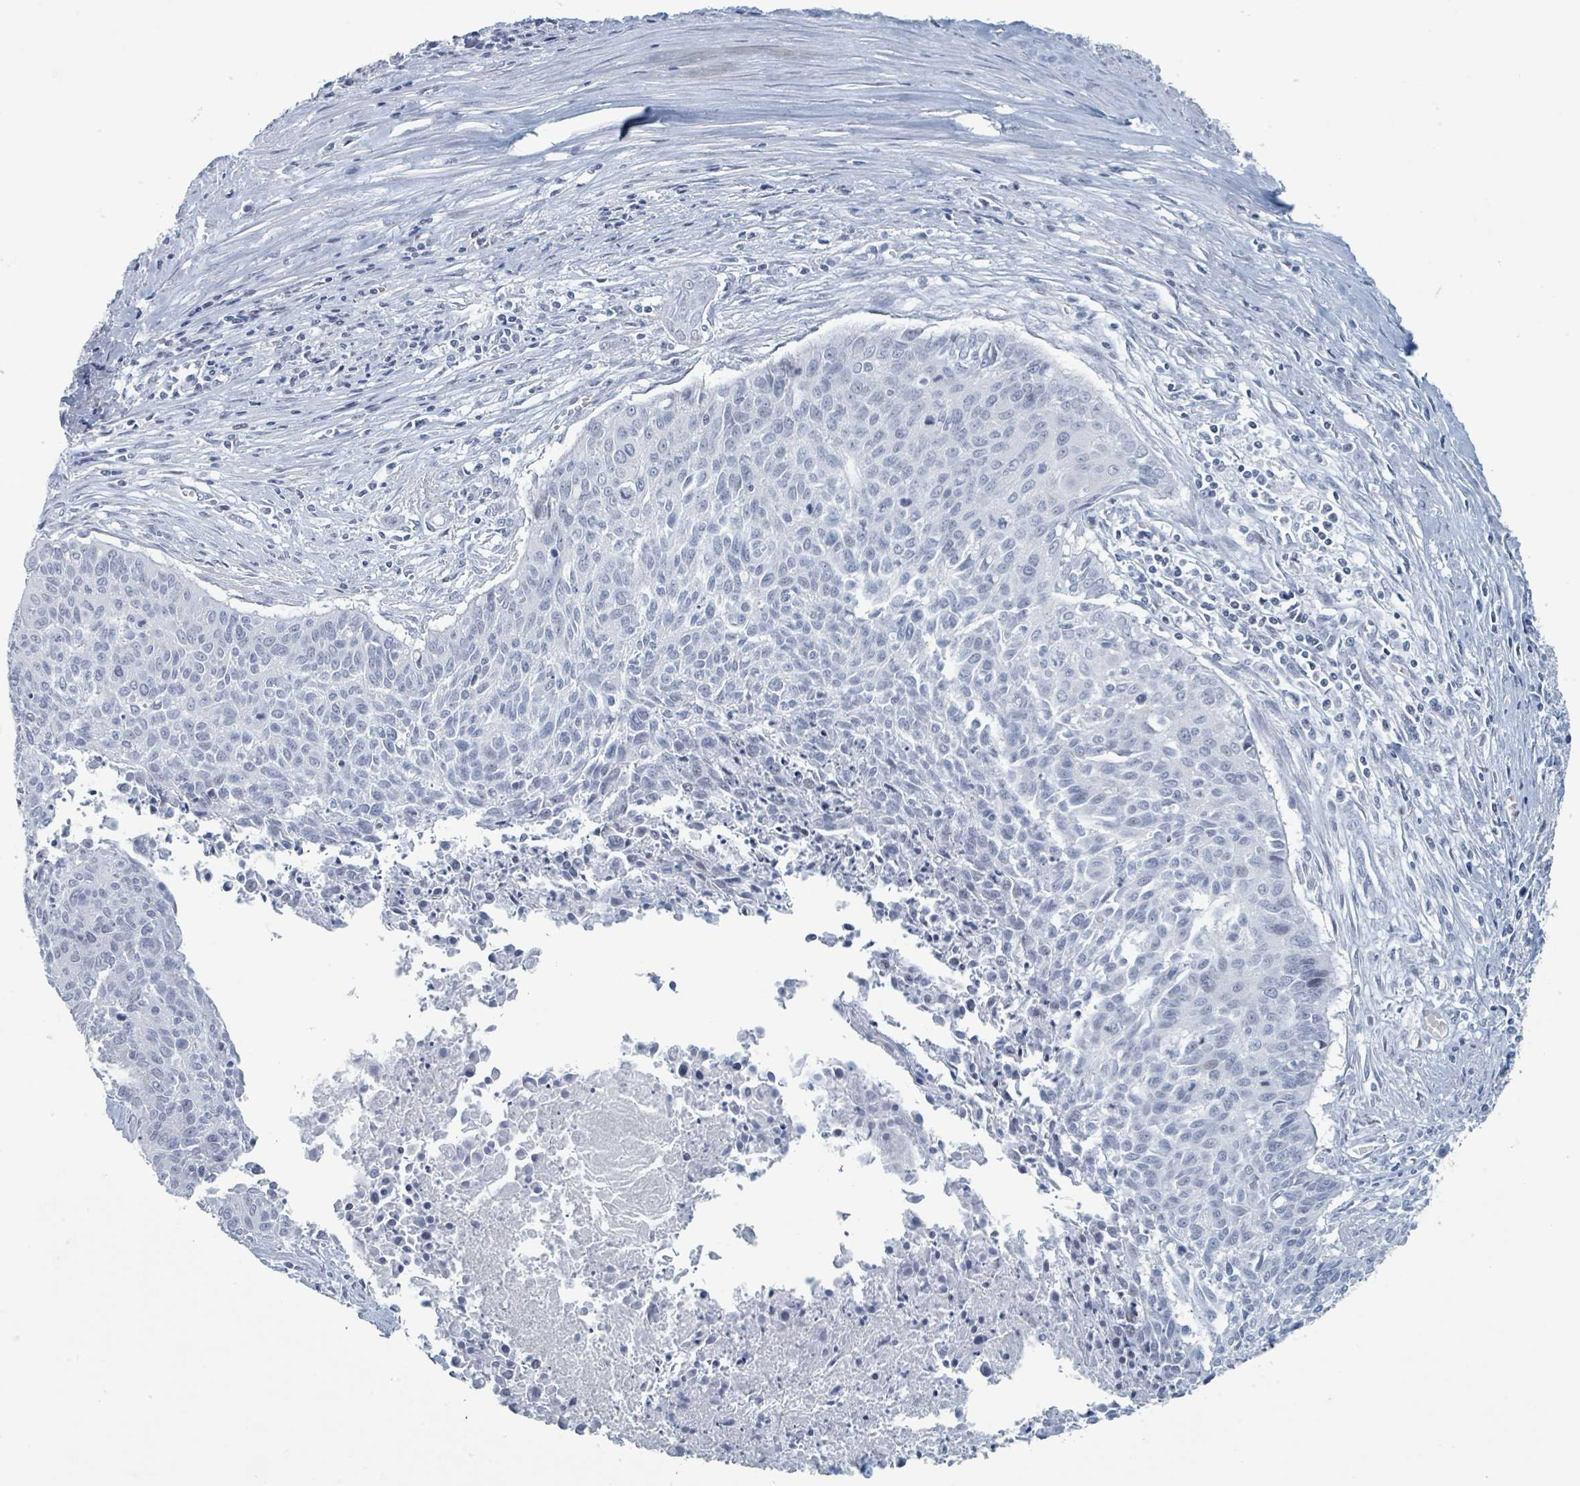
{"staining": {"intensity": "negative", "quantity": "none", "location": "none"}, "tissue": "cervical cancer", "cell_type": "Tumor cells", "image_type": "cancer", "snomed": [{"axis": "morphology", "description": "Squamous cell carcinoma, NOS"}, {"axis": "topography", "description": "Cervix"}], "caption": "An immunohistochemistry (IHC) histopathology image of cervical cancer (squamous cell carcinoma) is shown. There is no staining in tumor cells of cervical cancer (squamous cell carcinoma).", "gene": "GPR15LG", "patient": {"sex": "female", "age": 55}}